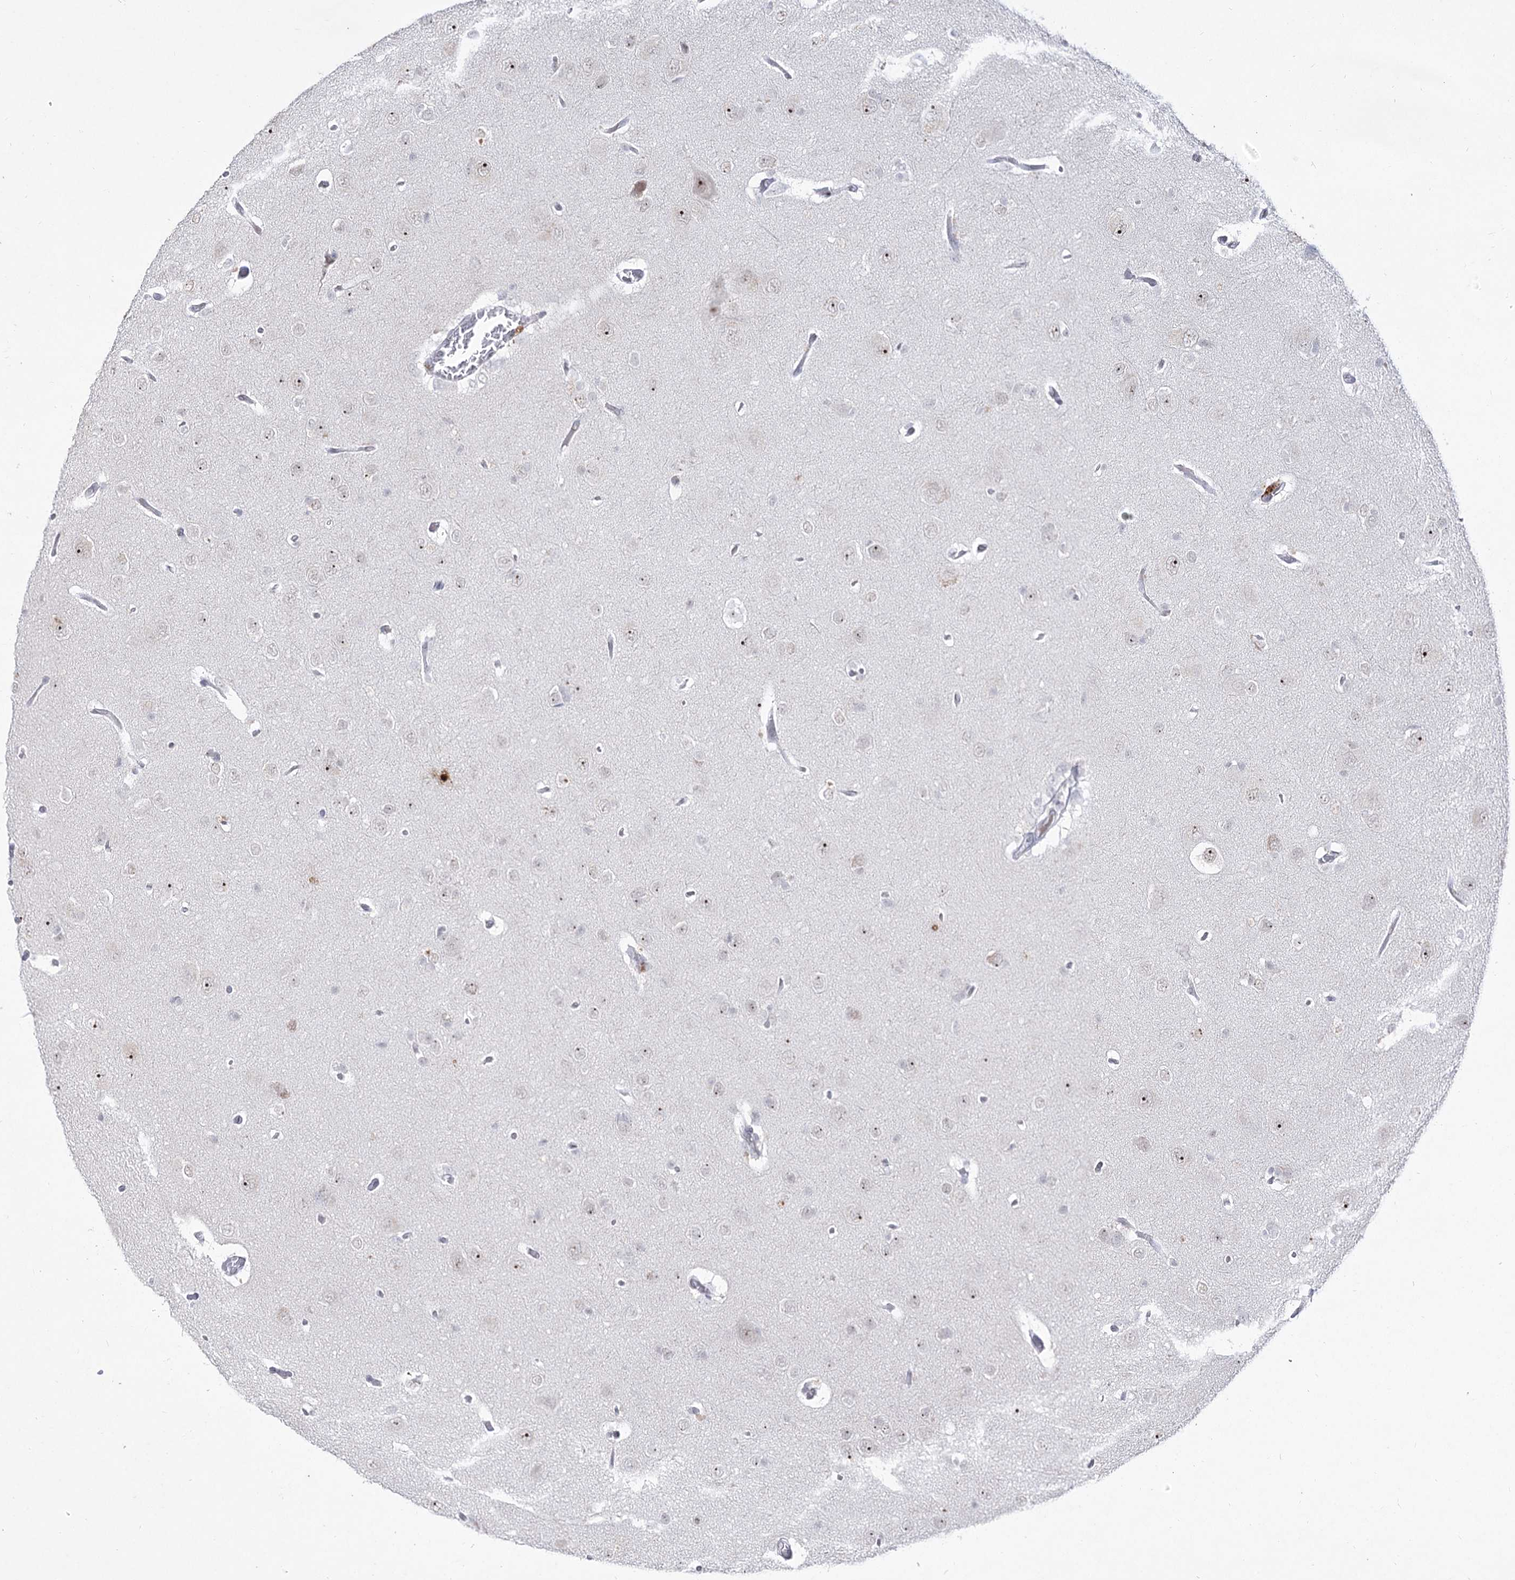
{"staining": {"intensity": "weak", "quantity": "25%-75%", "location": "nuclear"}, "tissue": "glioma", "cell_type": "Tumor cells", "image_type": "cancer", "snomed": [{"axis": "morphology", "description": "Glioma, malignant, High grade"}, {"axis": "topography", "description": "Brain"}], "caption": "This histopathology image demonstrates immunohistochemistry staining of glioma, with low weak nuclear positivity in approximately 25%-75% of tumor cells.", "gene": "DDX50", "patient": {"sex": "female", "age": 59}}